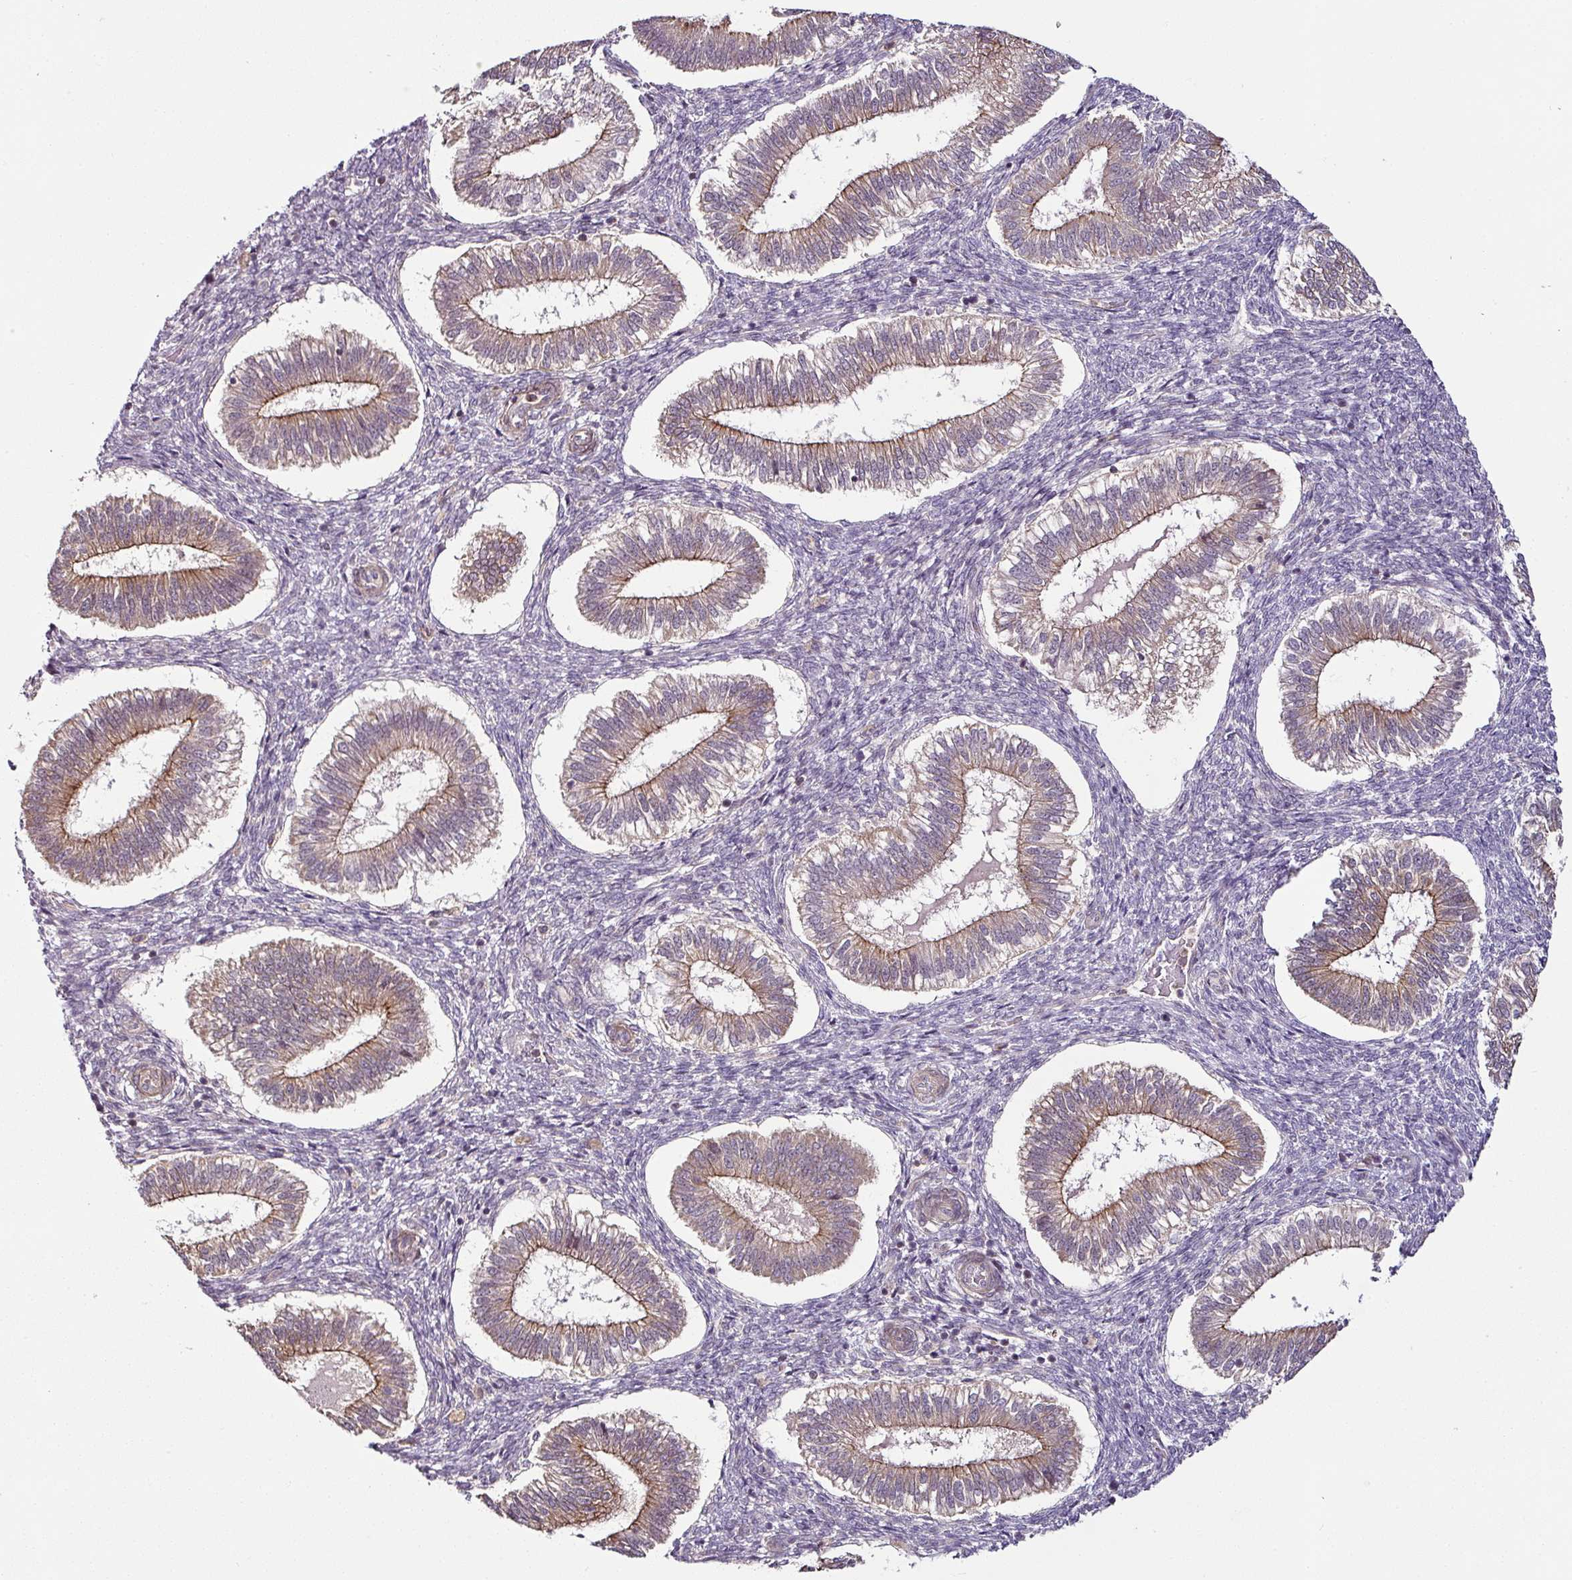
{"staining": {"intensity": "moderate", "quantity": "25%-75%", "location": "cytoplasmic/membranous"}, "tissue": "endometrium", "cell_type": "Cells in endometrial stroma", "image_type": "normal", "snomed": [{"axis": "morphology", "description": "Normal tissue, NOS"}, {"axis": "topography", "description": "Endometrium"}], "caption": "Immunohistochemical staining of benign endometrium exhibits 25%-75% levels of moderate cytoplasmic/membranous protein expression in approximately 25%-75% of cells in endometrial stroma. (DAB (3,3'-diaminobenzidine) = brown stain, brightfield microscopy at high magnification).", "gene": "DCAF13", "patient": {"sex": "female", "age": 25}}